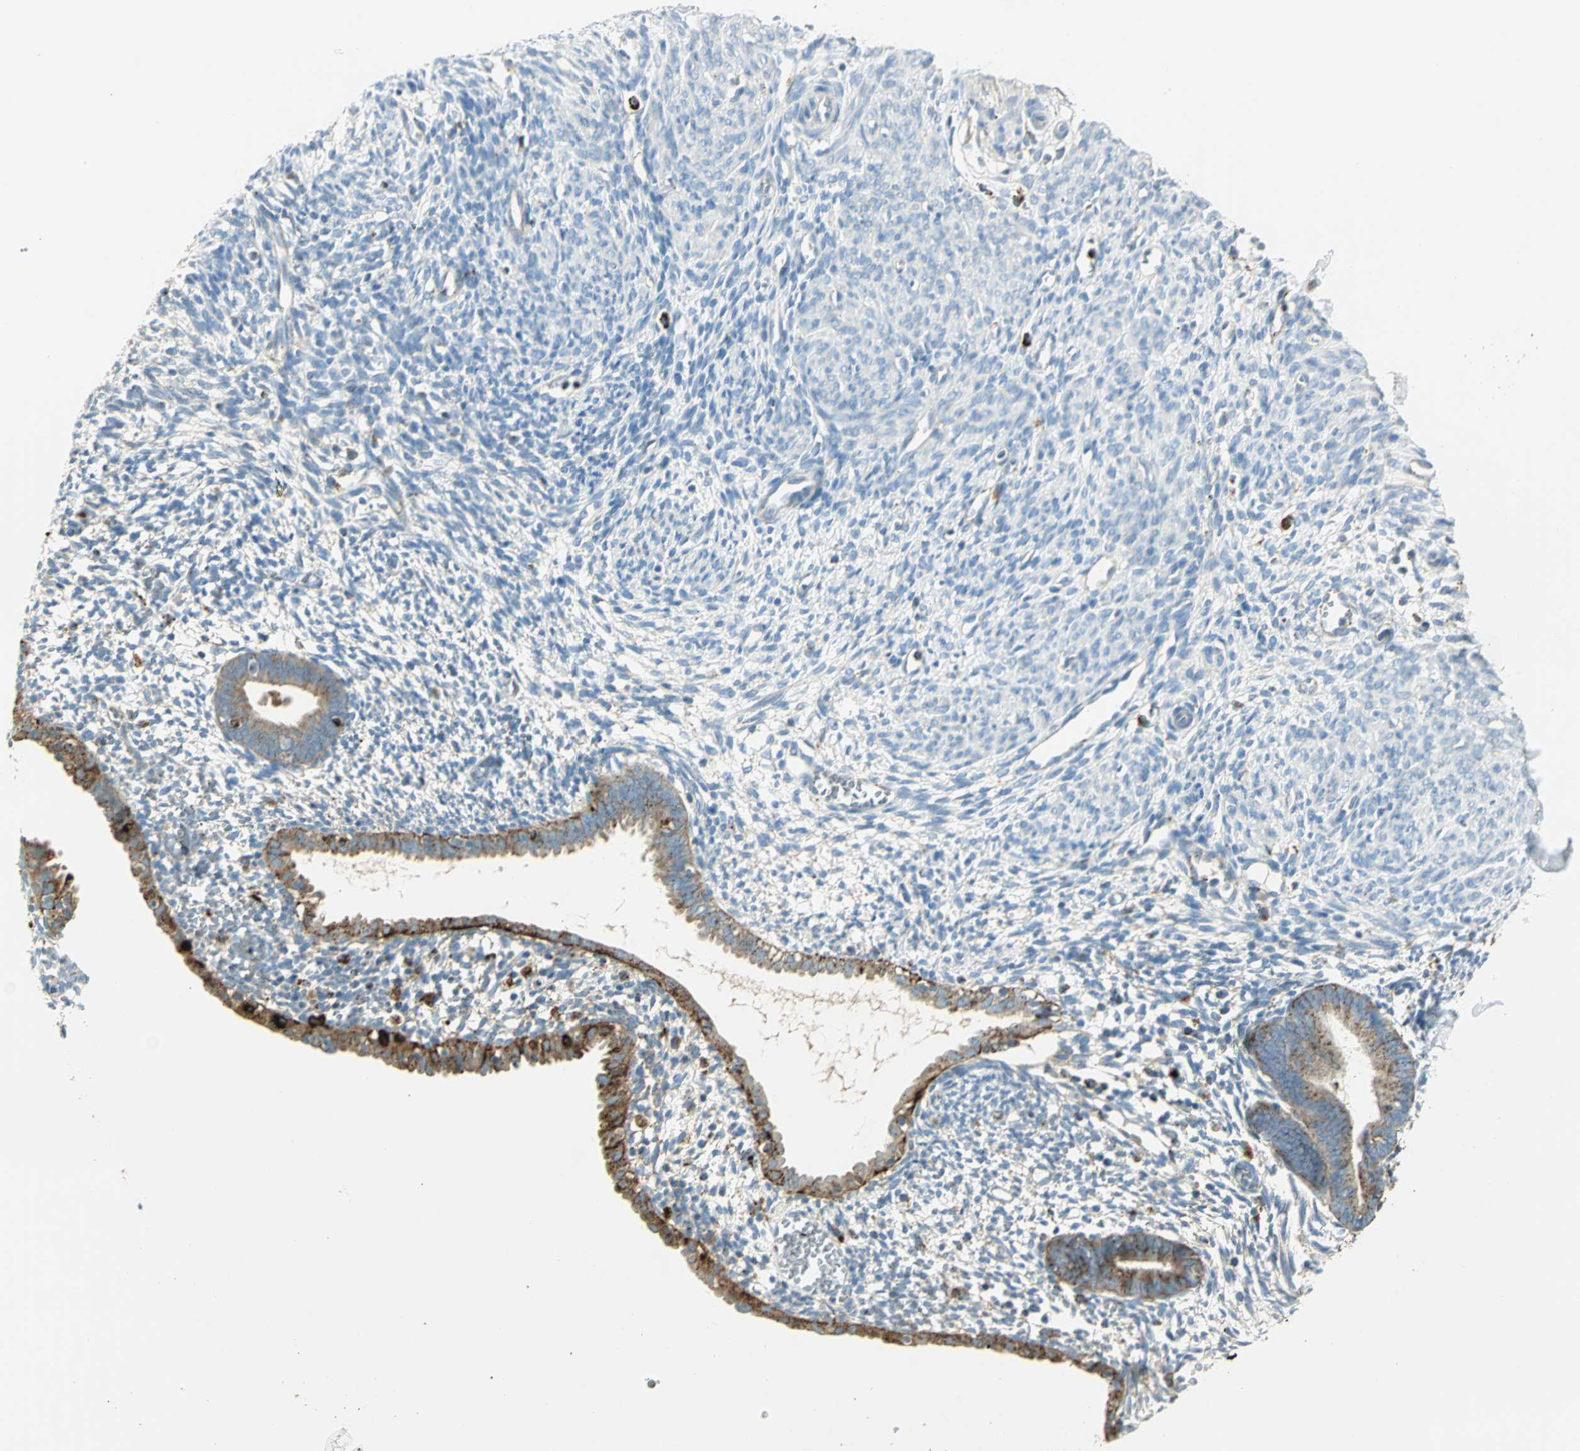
{"staining": {"intensity": "negative", "quantity": "none", "location": "none"}, "tissue": "endometrium", "cell_type": "Cells in endometrial stroma", "image_type": "normal", "snomed": [{"axis": "morphology", "description": "Normal tissue, NOS"}, {"axis": "morphology", "description": "Atrophy, NOS"}, {"axis": "topography", "description": "Uterus"}, {"axis": "topography", "description": "Endometrium"}], "caption": "DAB immunohistochemical staining of benign endometrium reveals no significant positivity in cells in endometrial stroma.", "gene": "ARSA", "patient": {"sex": "female", "age": 68}}